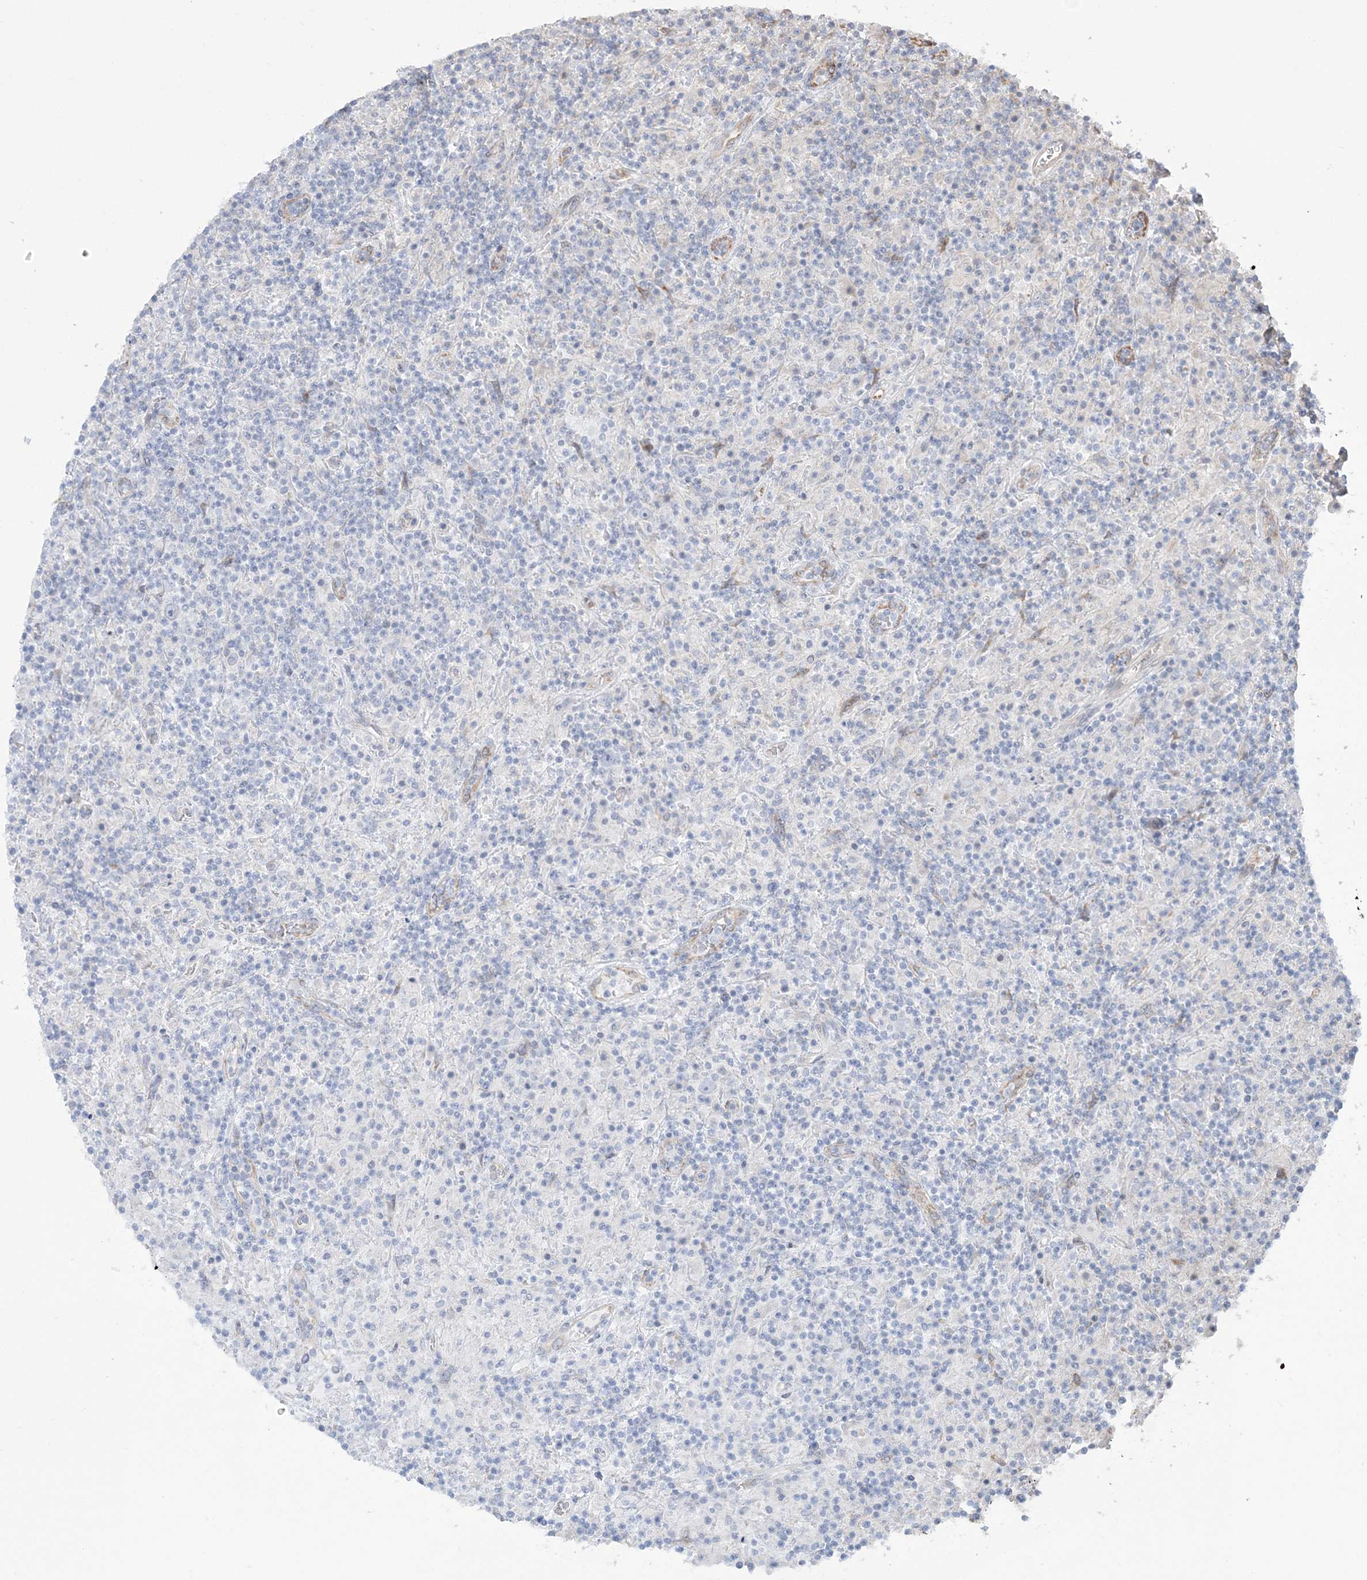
{"staining": {"intensity": "negative", "quantity": "none", "location": "none"}, "tissue": "lymphoma", "cell_type": "Tumor cells", "image_type": "cancer", "snomed": [{"axis": "morphology", "description": "Hodgkin's disease, NOS"}, {"axis": "topography", "description": "Lymph node"}], "caption": "Human Hodgkin's disease stained for a protein using IHC displays no staining in tumor cells.", "gene": "ZNF821", "patient": {"sex": "male", "age": 70}}